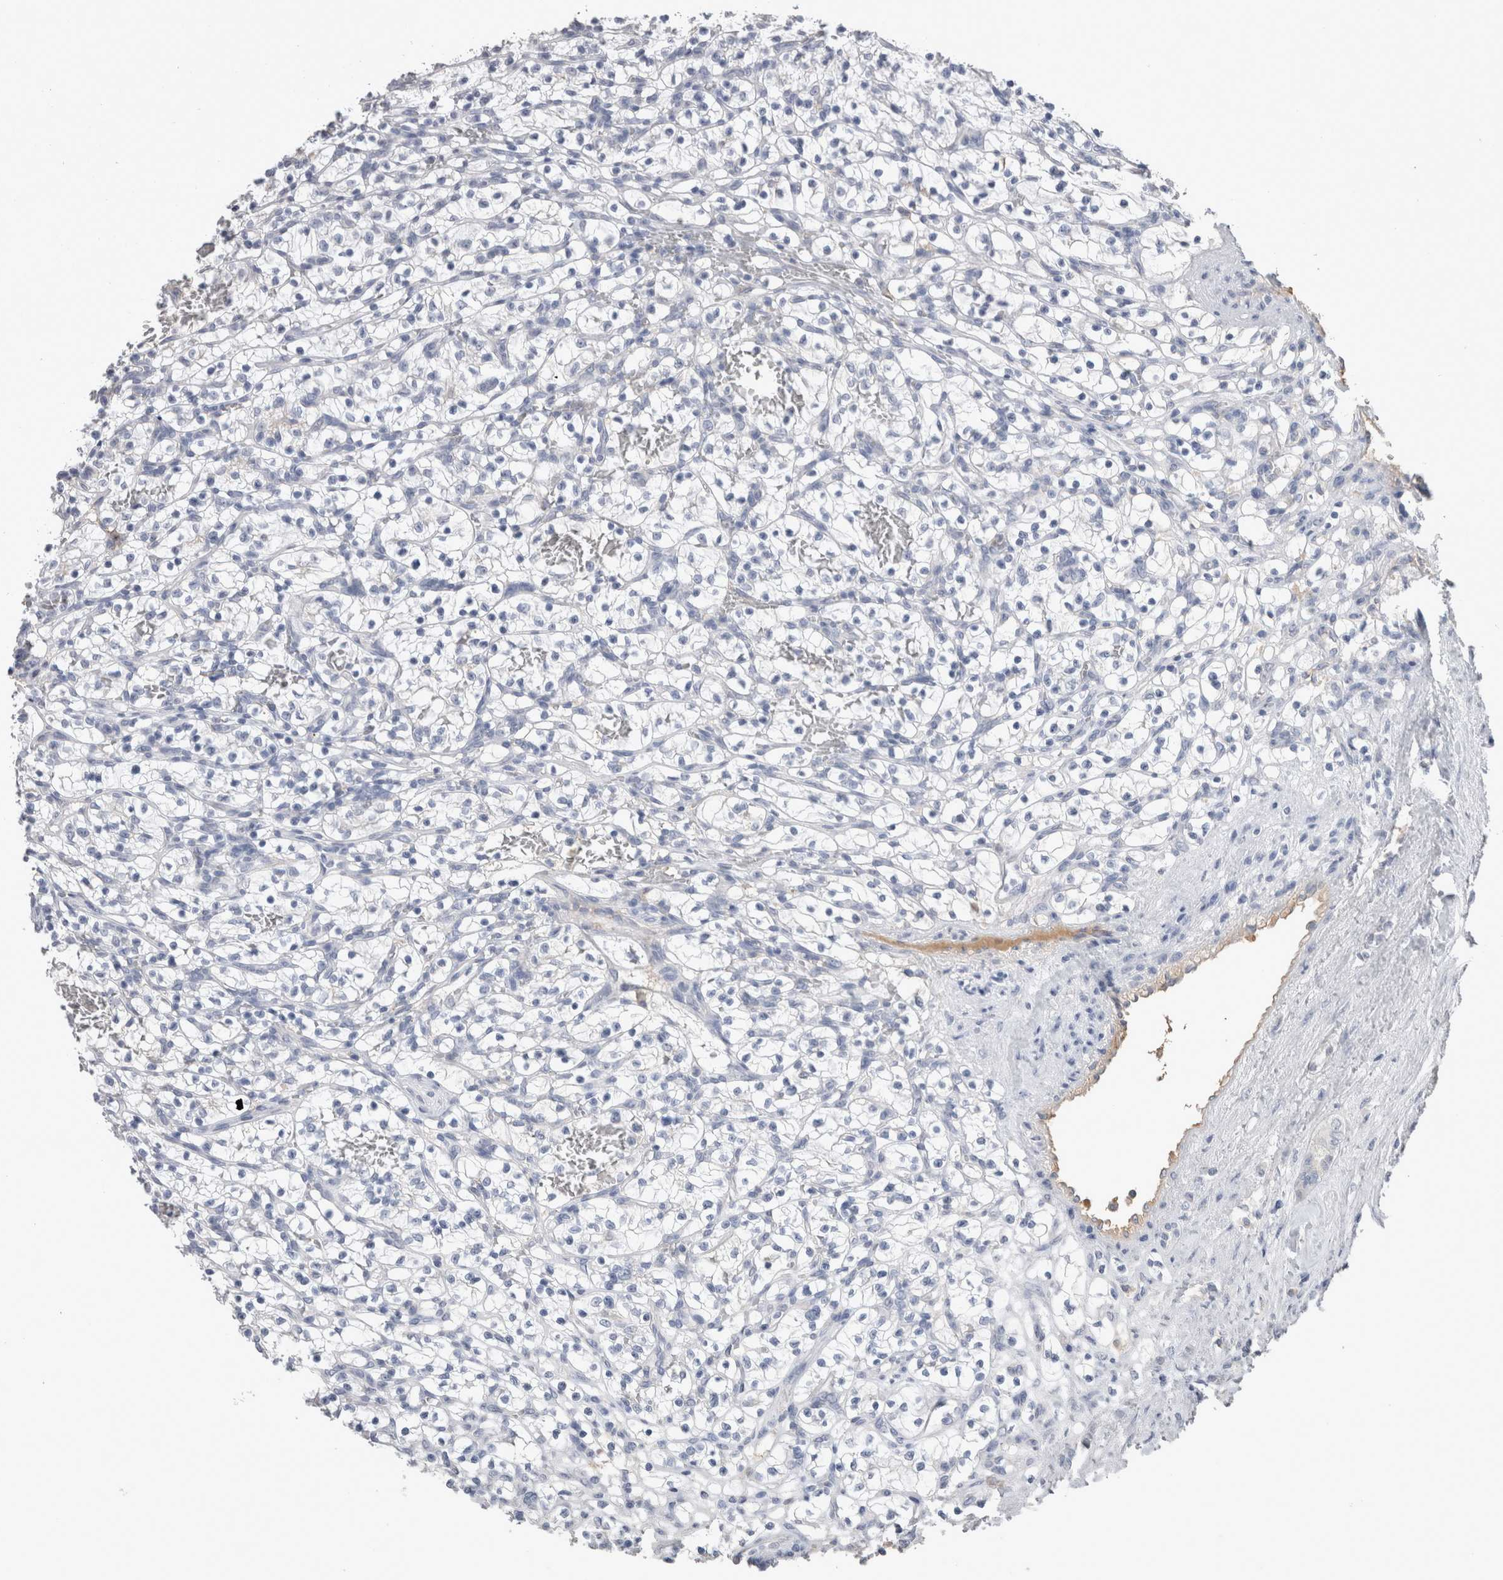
{"staining": {"intensity": "negative", "quantity": "none", "location": "none"}, "tissue": "renal cancer", "cell_type": "Tumor cells", "image_type": "cancer", "snomed": [{"axis": "morphology", "description": "Adenocarcinoma, NOS"}, {"axis": "topography", "description": "Kidney"}], "caption": "The histopathology image shows no staining of tumor cells in renal cancer.", "gene": "REG1A", "patient": {"sex": "female", "age": 57}}